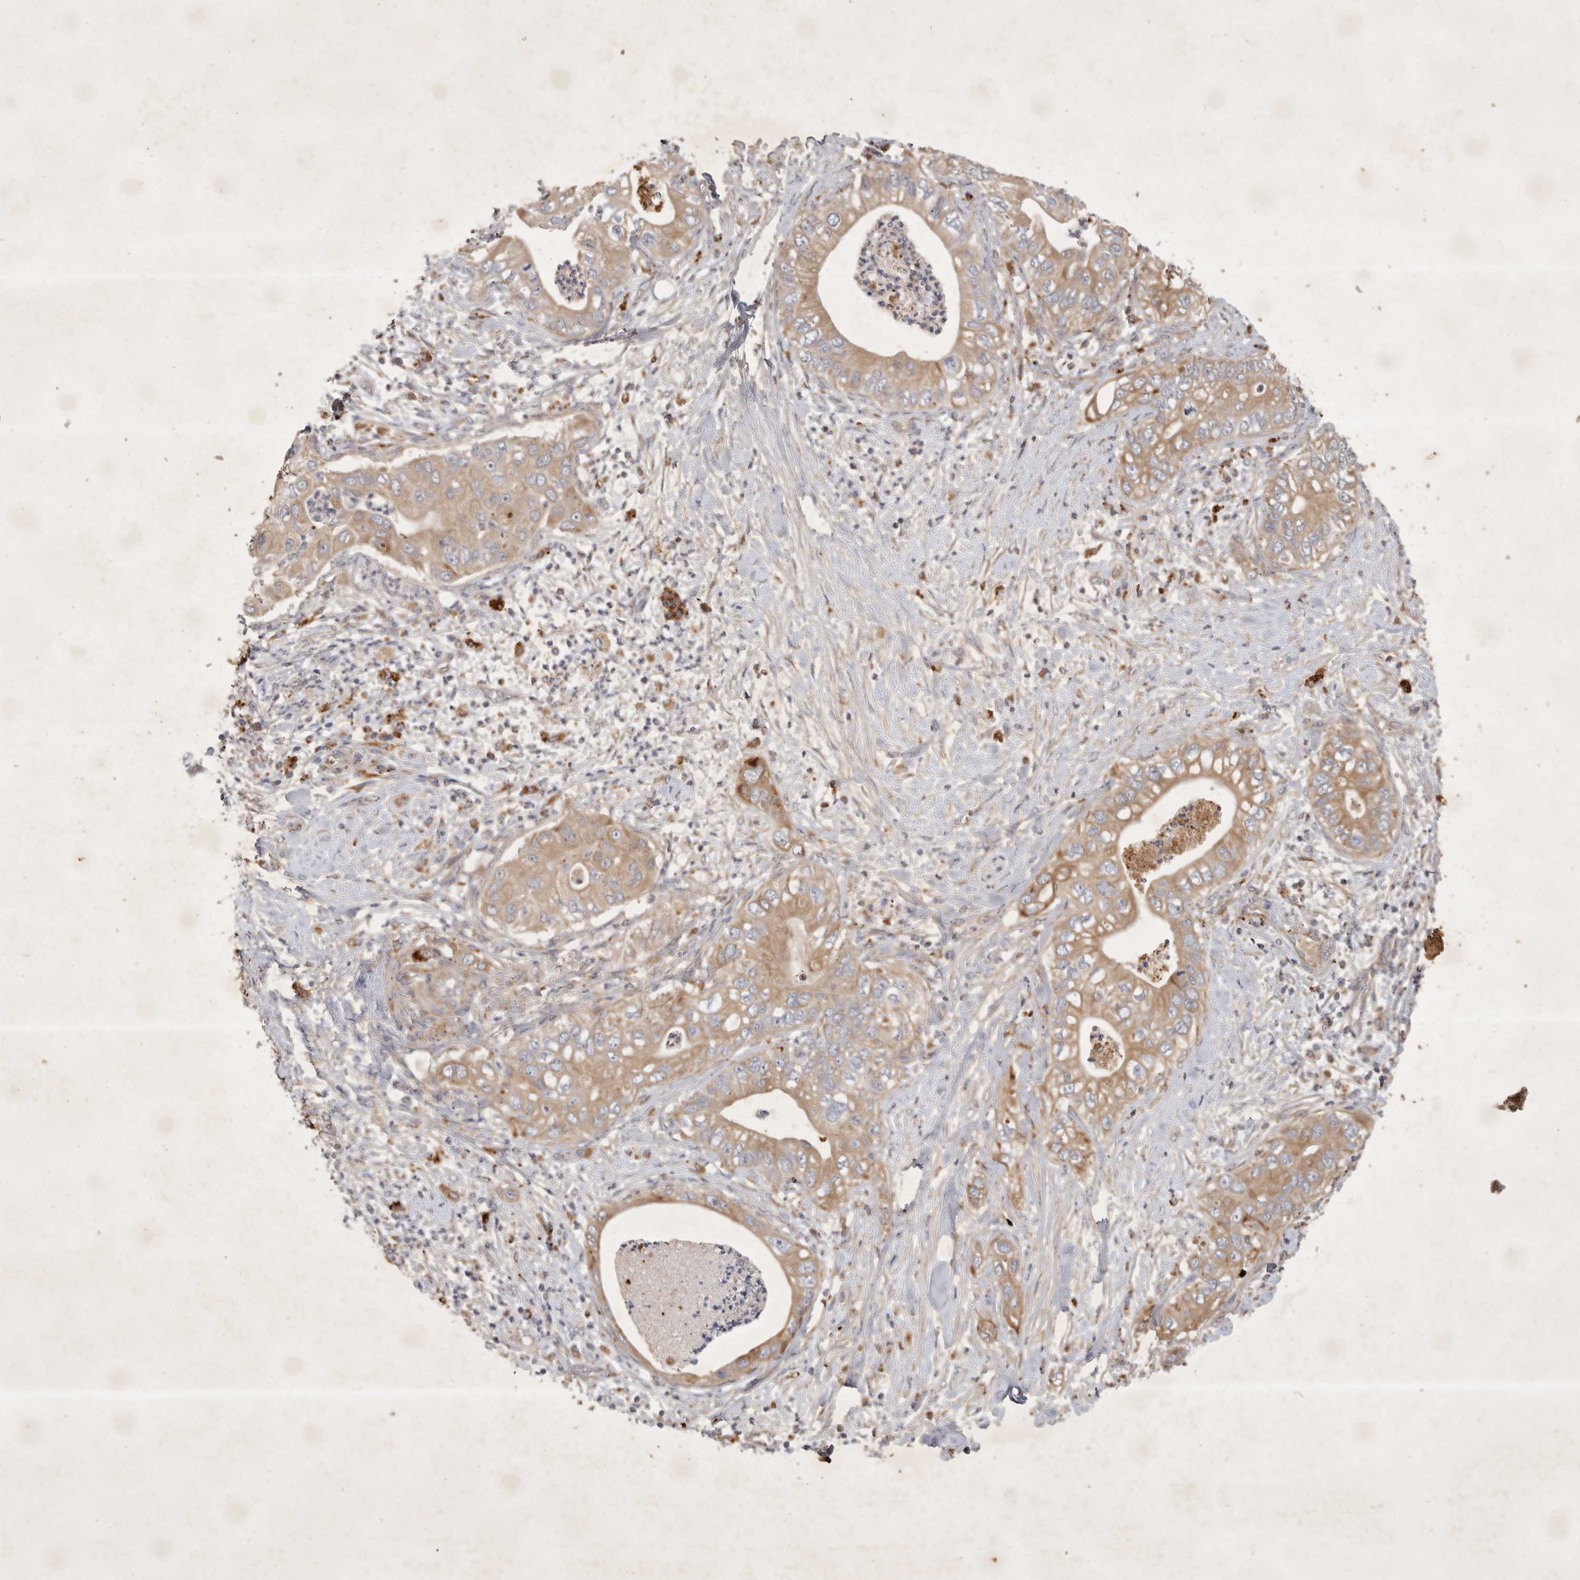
{"staining": {"intensity": "moderate", "quantity": ">75%", "location": "cytoplasmic/membranous"}, "tissue": "pancreatic cancer", "cell_type": "Tumor cells", "image_type": "cancer", "snomed": [{"axis": "morphology", "description": "Adenocarcinoma, NOS"}, {"axis": "topography", "description": "Pancreas"}], "caption": "The photomicrograph exhibits staining of pancreatic adenocarcinoma, revealing moderate cytoplasmic/membranous protein staining (brown color) within tumor cells.", "gene": "MRPL41", "patient": {"sex": "female", "age": 78}}